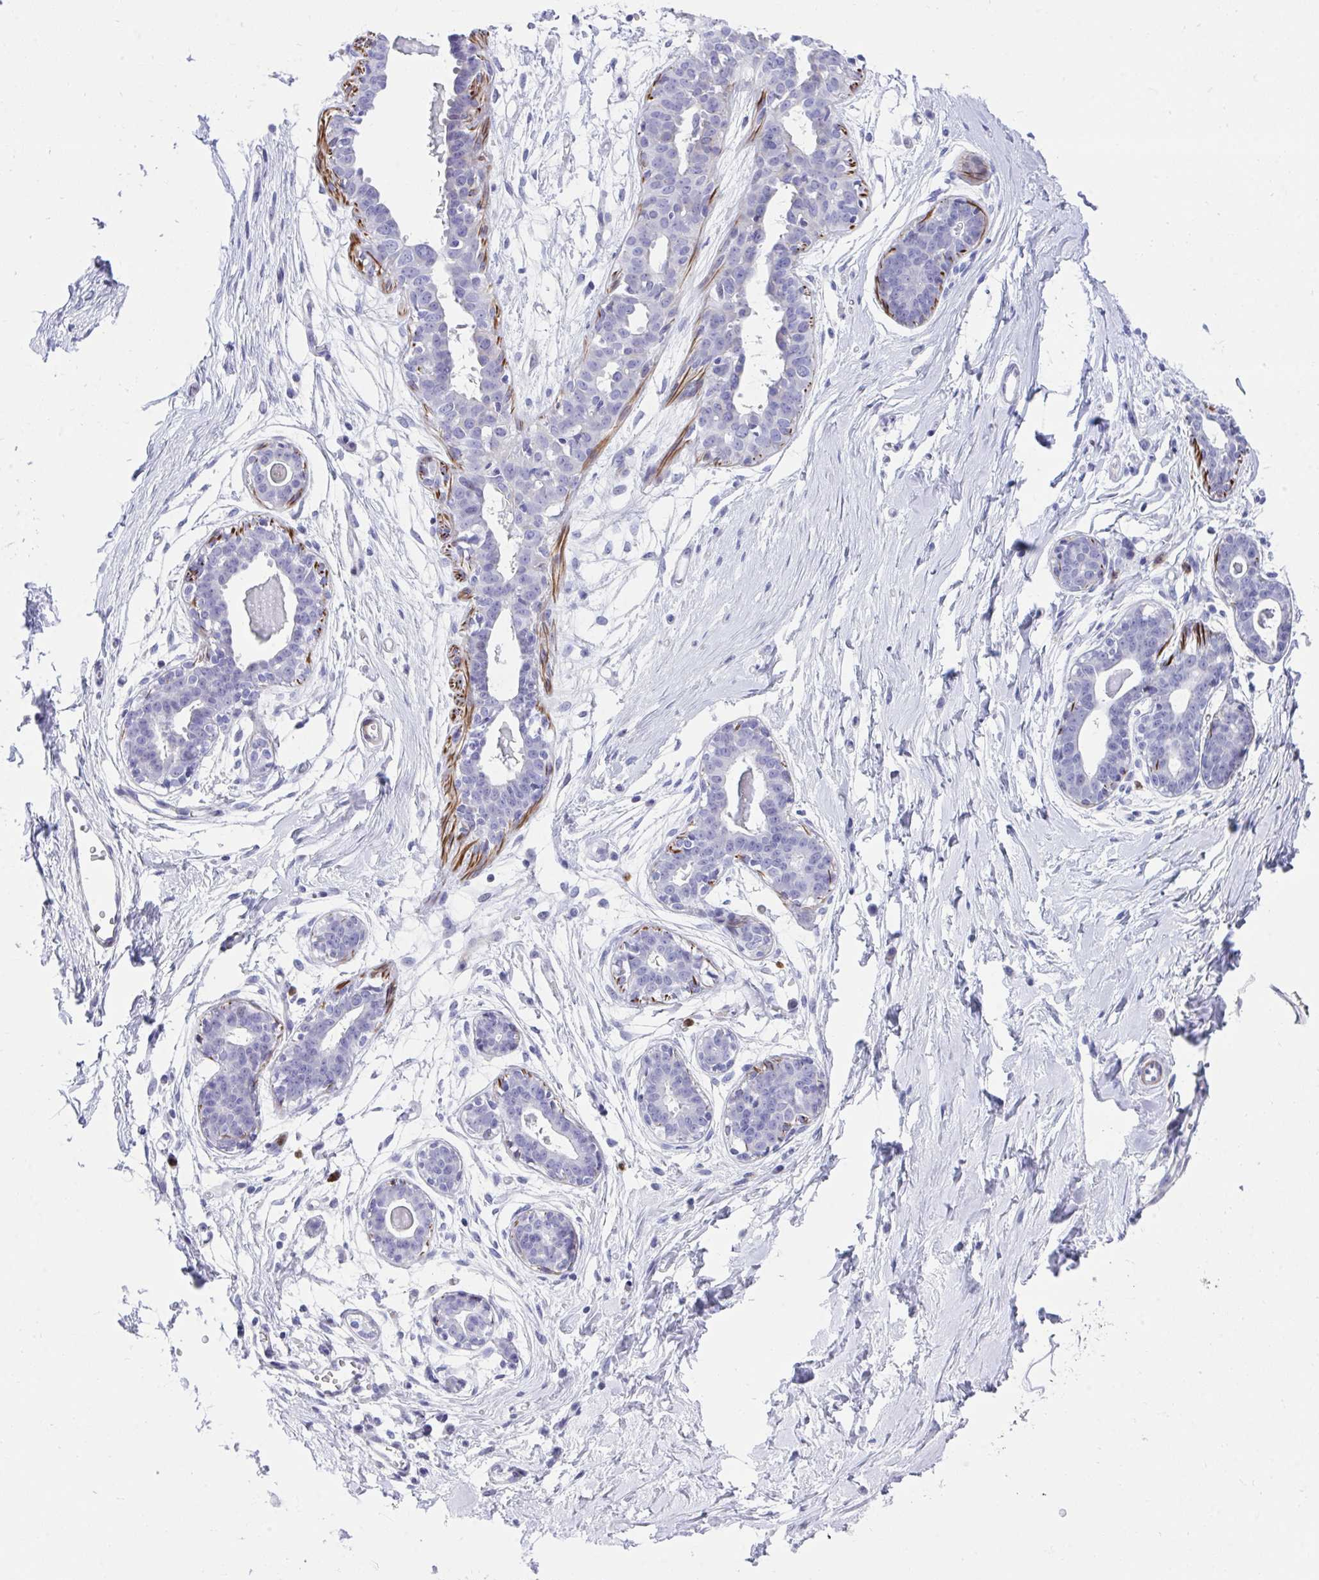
{"staining": {"intensity": "negative", "quantity": "none", "location": "none"}, "tissue": "breast", "cell_type": "Adipocytes", "image_type": "normal", "snomed": [{"axis": "morphology", "description": "Normal tissue, NOS"}, {"axis": "topography", "description": "Breast"}], "caption": "DAB immunohistochemical staining of normal breast reveals no significant positivity in adipocytes.", "gene": "CSTB", "patient": {"sex": "female", "age": 45}}